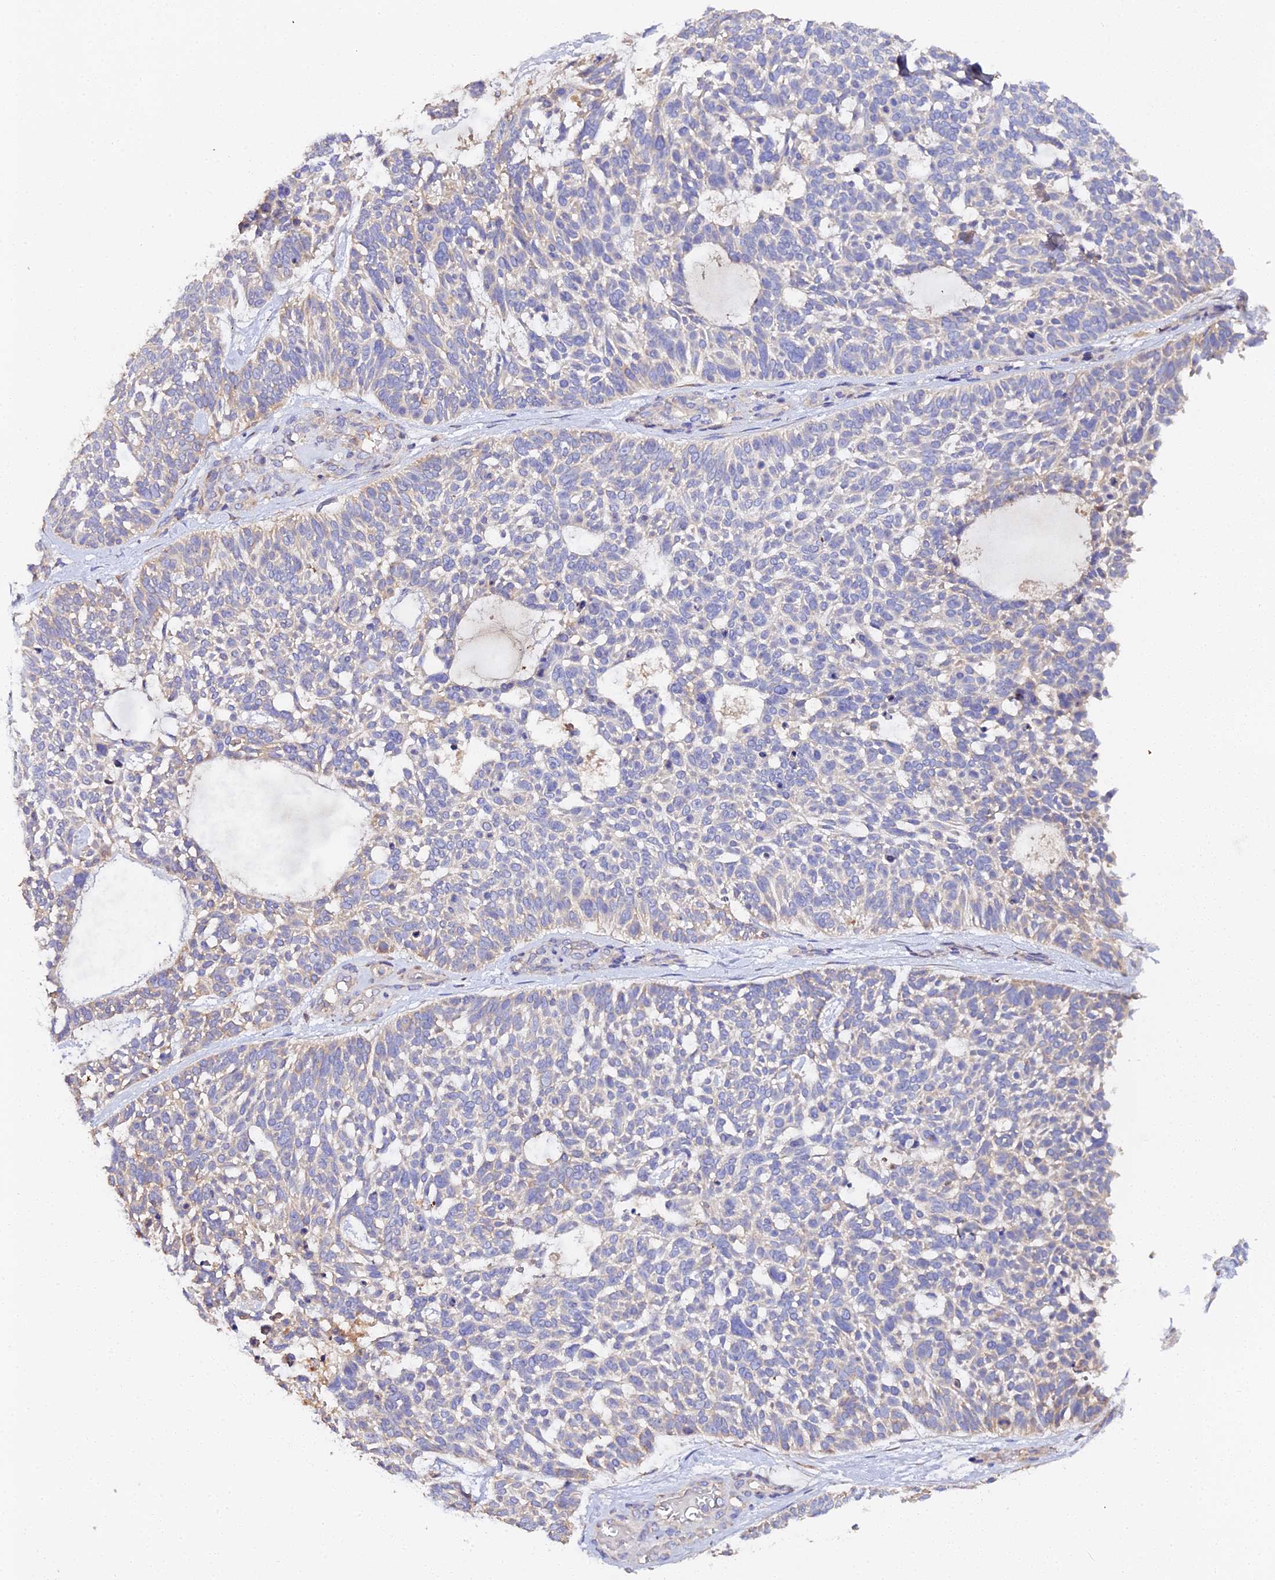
{"staining": {"intensity": "moderate", "quantity": "<25%", "location": "cytoplasmic/membranous"}, "tissue": "skin cancer", "cell_type": "Tumor cells", "image_type": "cancer", "snomed": [{"axis": "morphology", "description": "Basal cell carcinoma"}, {"axis": "topography", "description": "Skin"}], "caption": "An immunohistochemistry micrograph of tumor tissue is shown. Protein staining in brown shows moderate cytoplasmic/membranous positivity in basal cell carcinoma (skin) within tumor cells.", "gene": "SCX", "patient": {"sex": "male", "age": 88}}